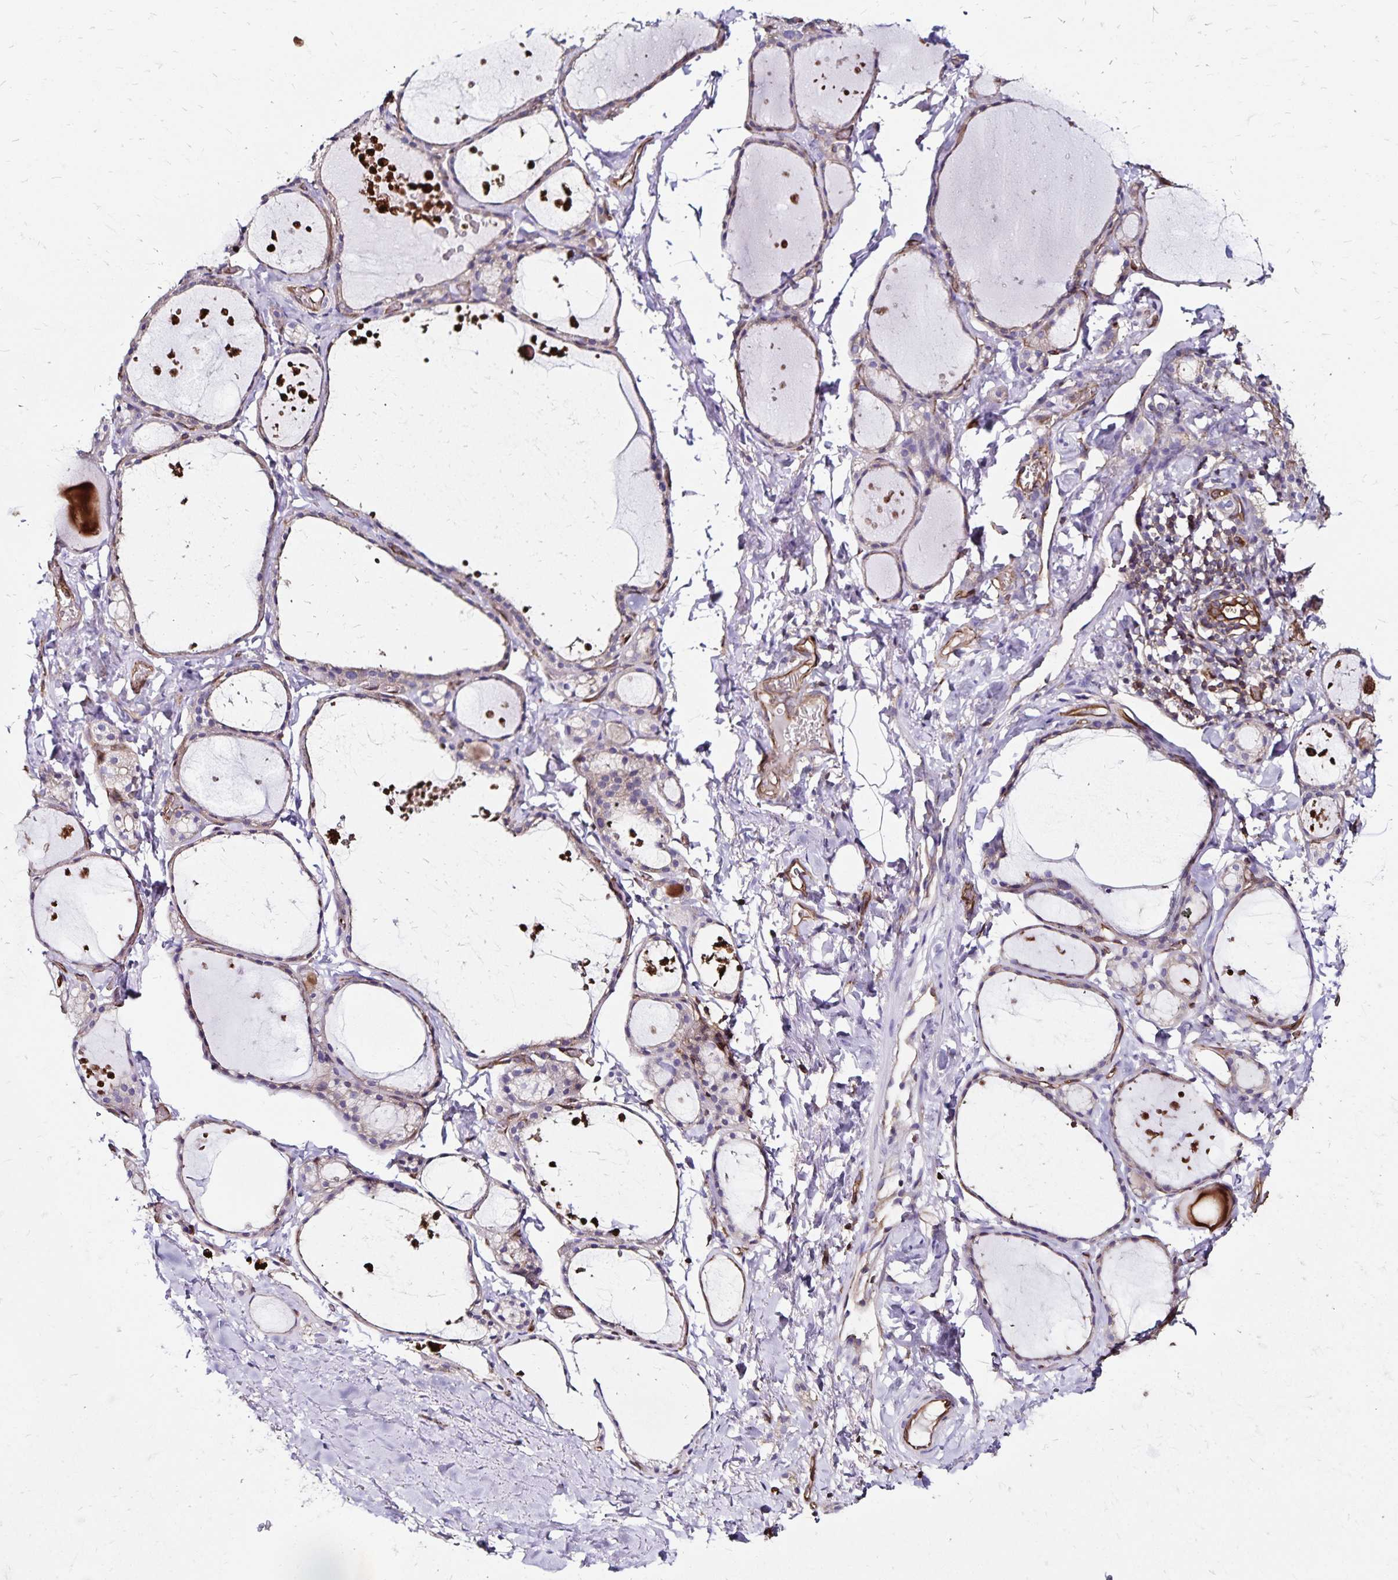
{"staining": {"intensity": "weak", "quantity": "<25%", "location": "cytoplasmic/membranous"}, "tissue": "thyroid gland", "cell_type": "Glandular cells", "image_type": "normal", "snomed": [{"axis": "morphology", "description": "Normal tissue, NOS"}, {"axis": "topography", "description": "Thyroid gland"}], "caption": "A high-resolution photomicrograph shows immunohistochemistry (IHC) staining of normal thyroid gland, which reveals no significant expression in glandular cells.", "gene": "RPRML", "patient": {"sex": "male", "age": 68}}